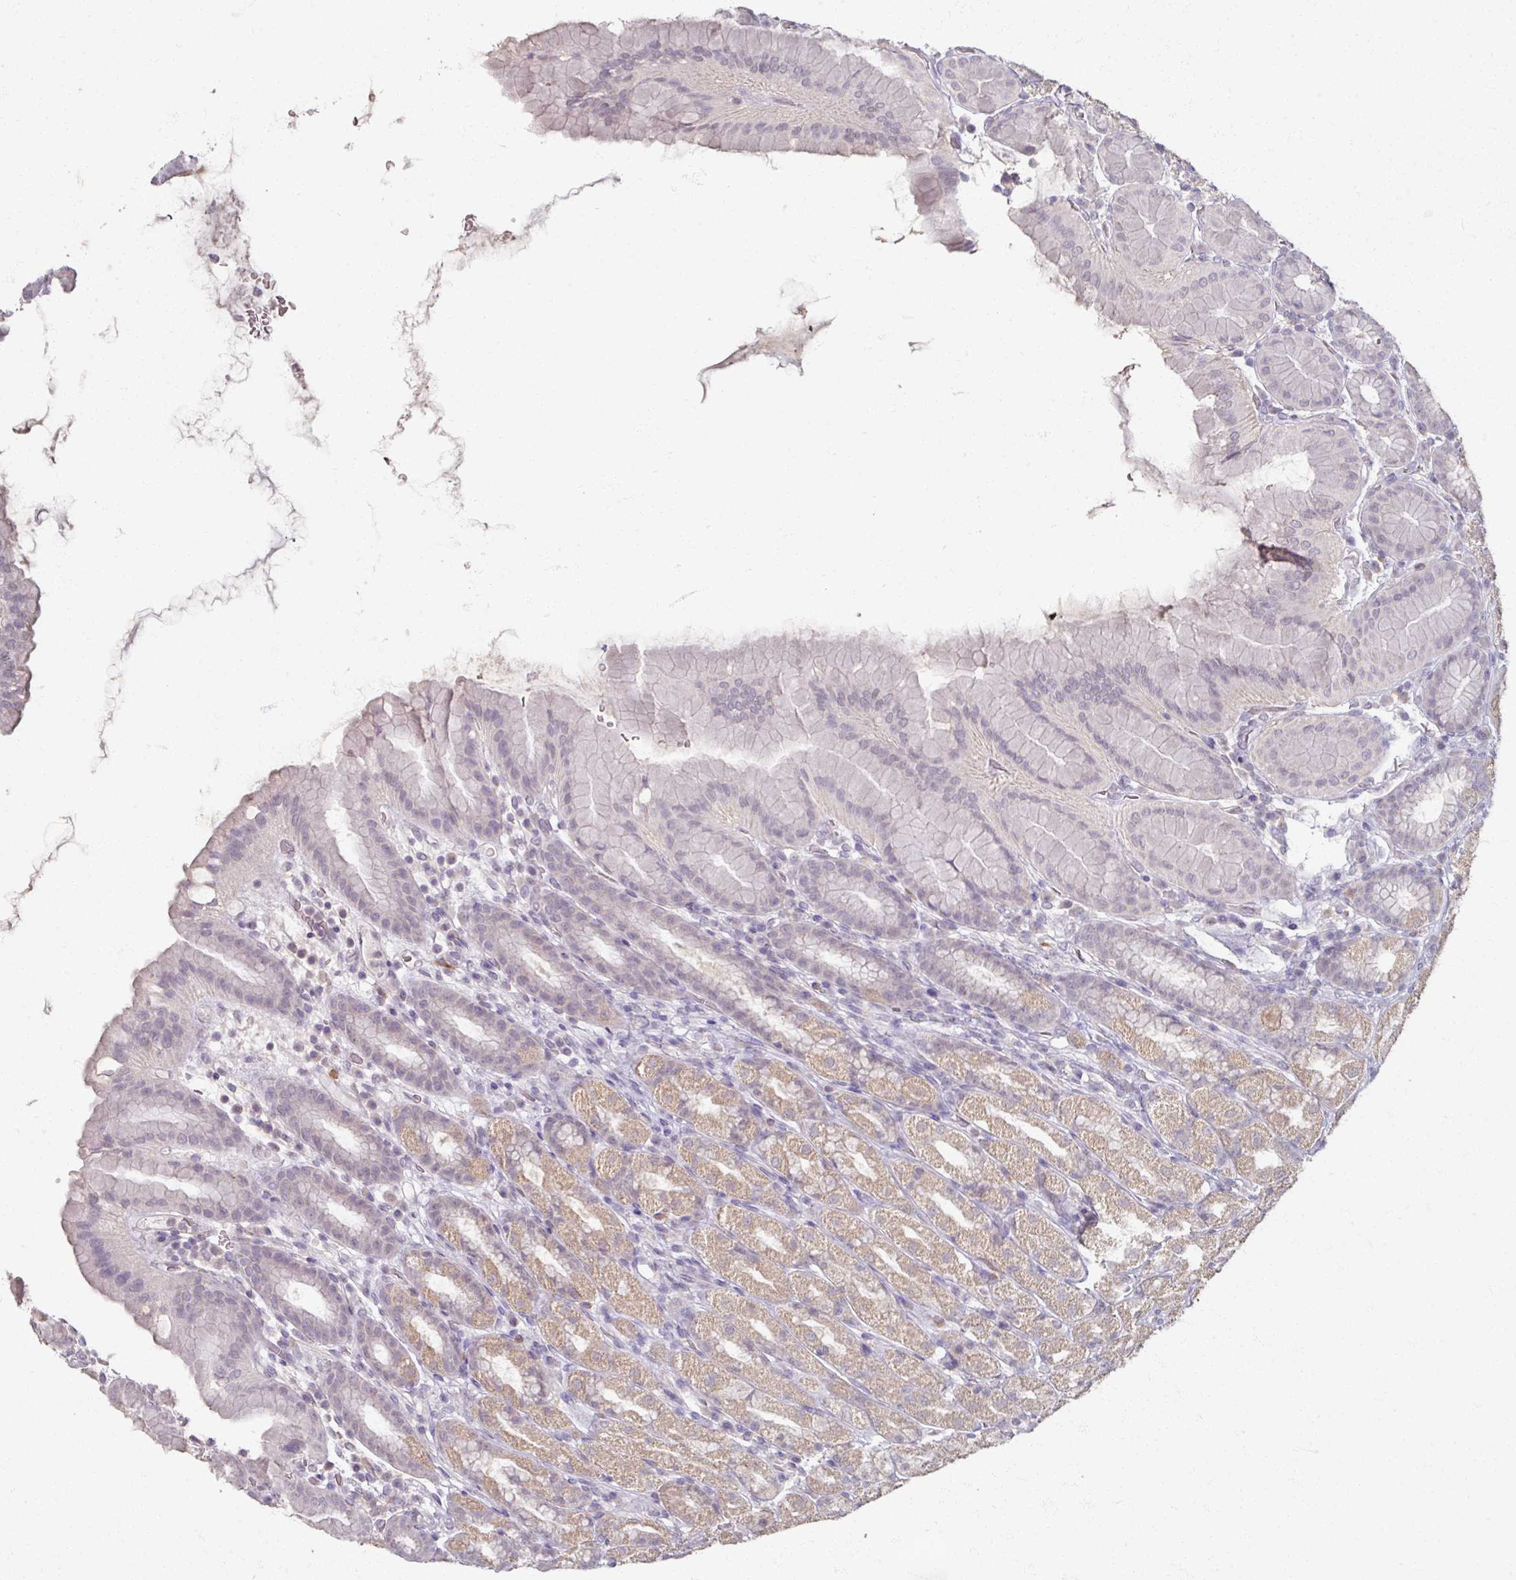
{"staining": {"intensity": "weak", "quantity": "25%-75%", "location": "cytoplasmic/membranous"}, "tissue": "stomach", "cell_type": "Glandular cells", "image_type": "normal", "snomed": [{"axis": "morphology", "description": "Normal tissue, NOS"}, {"axis": "topography", "description": "Stomach, upper"}, {"axis": "topography", "description": "Stomach"}], "caption": "The photomicrograph shows a brown stain indicating the presence of a protein in the cytoplasmic/membranous of glandular cells in stomach. (DAB = brown stain, brightfield microscopy at high magnification).", "gene": "SOX11", "patient": {"sex": "male", "age": 68}}